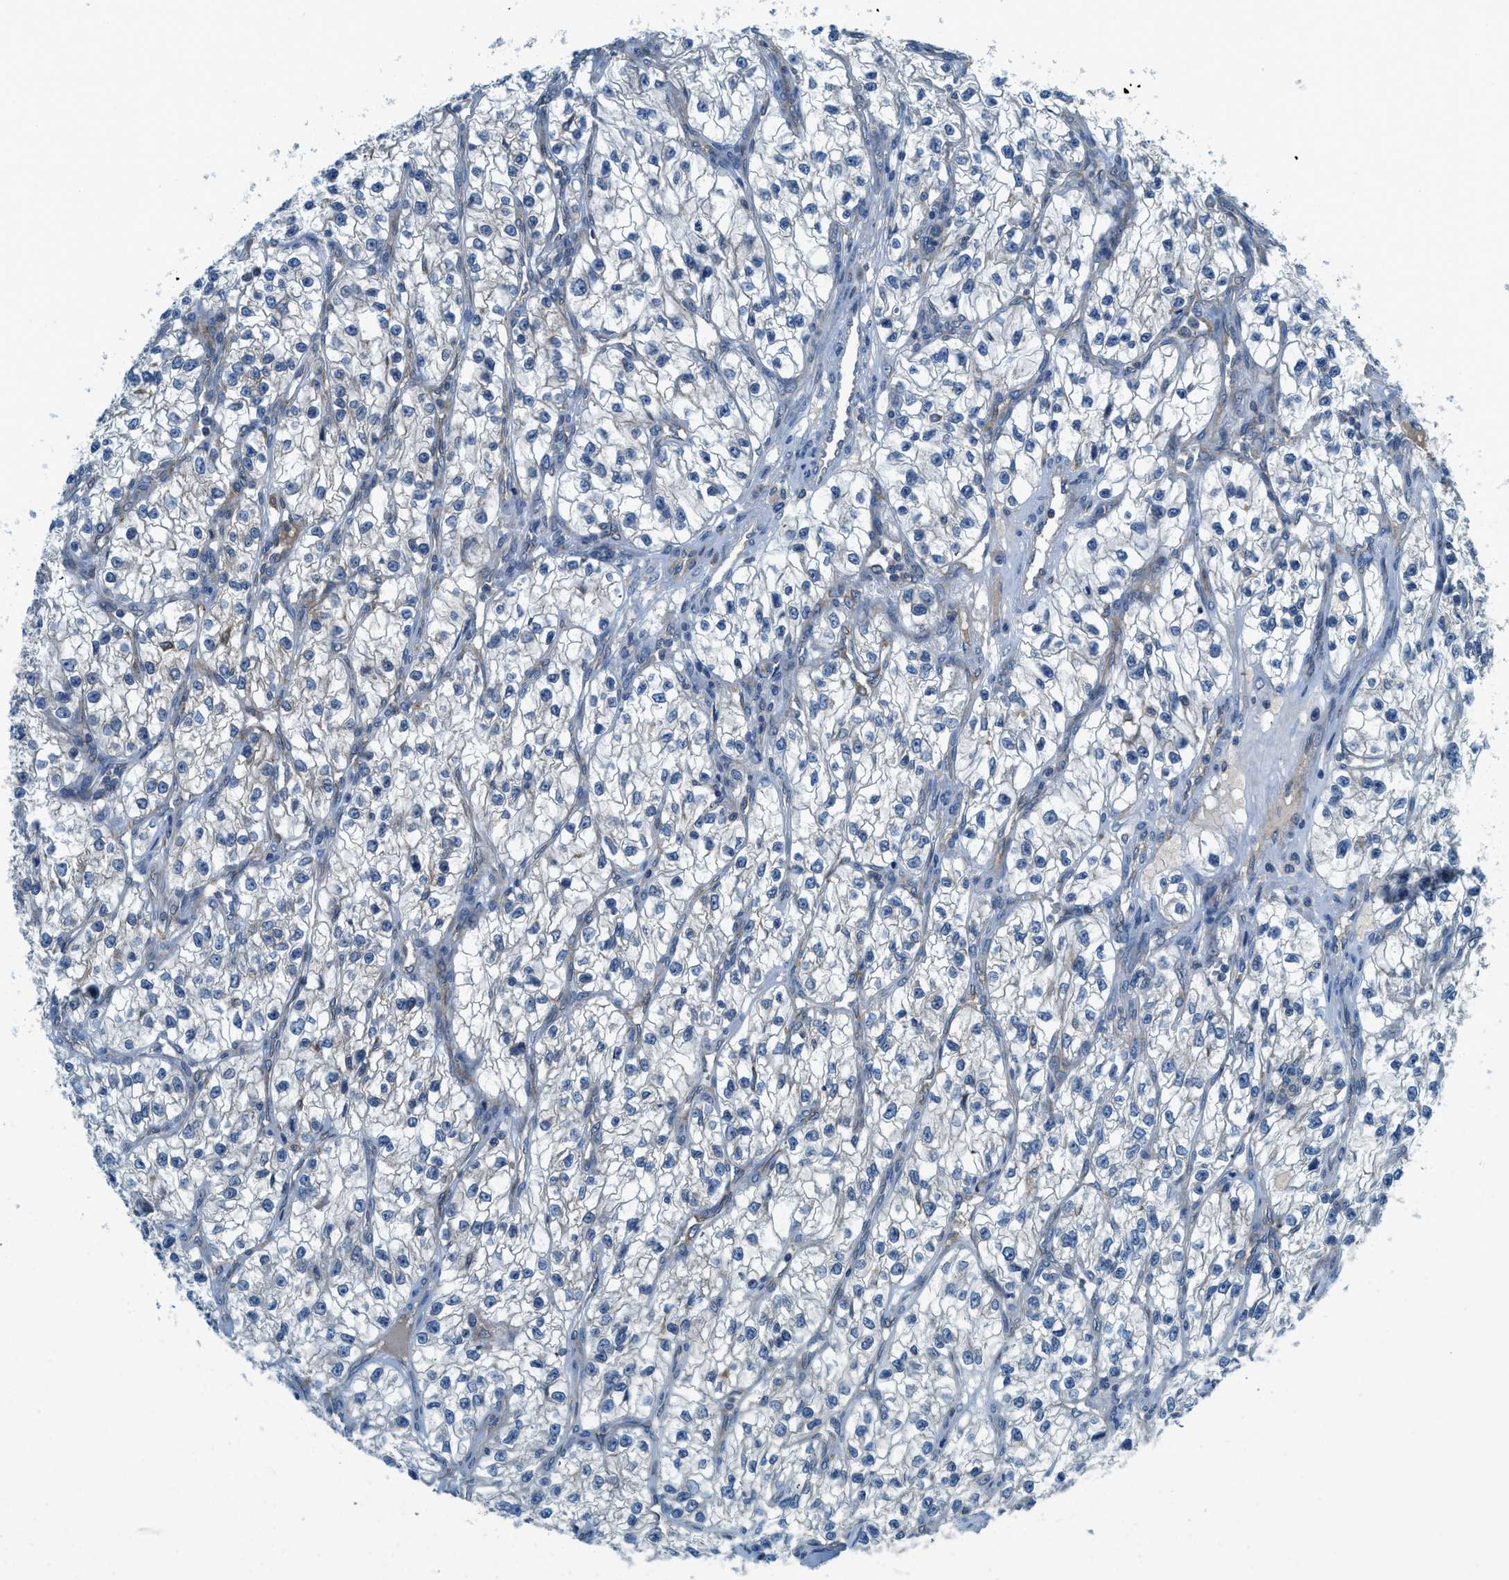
{"staining": {"intensity": "negative", "quantity": "none", "location": "none"}, "tissue": "renal cancer", "cell_type": "Tumor cells", "image_type": "cancer", "snomed": [{"axis": "morphology", "description": "Adenocarcinoma, NOS"}, {"axis": "topography", "description": "Kidney"}], "caption": "A photomicrograph of human adenocarcinoma (renal) is negative for staining in tumor cells.", "gene": "BCAP31", "patient": {"sex": "female", "age": 57}}